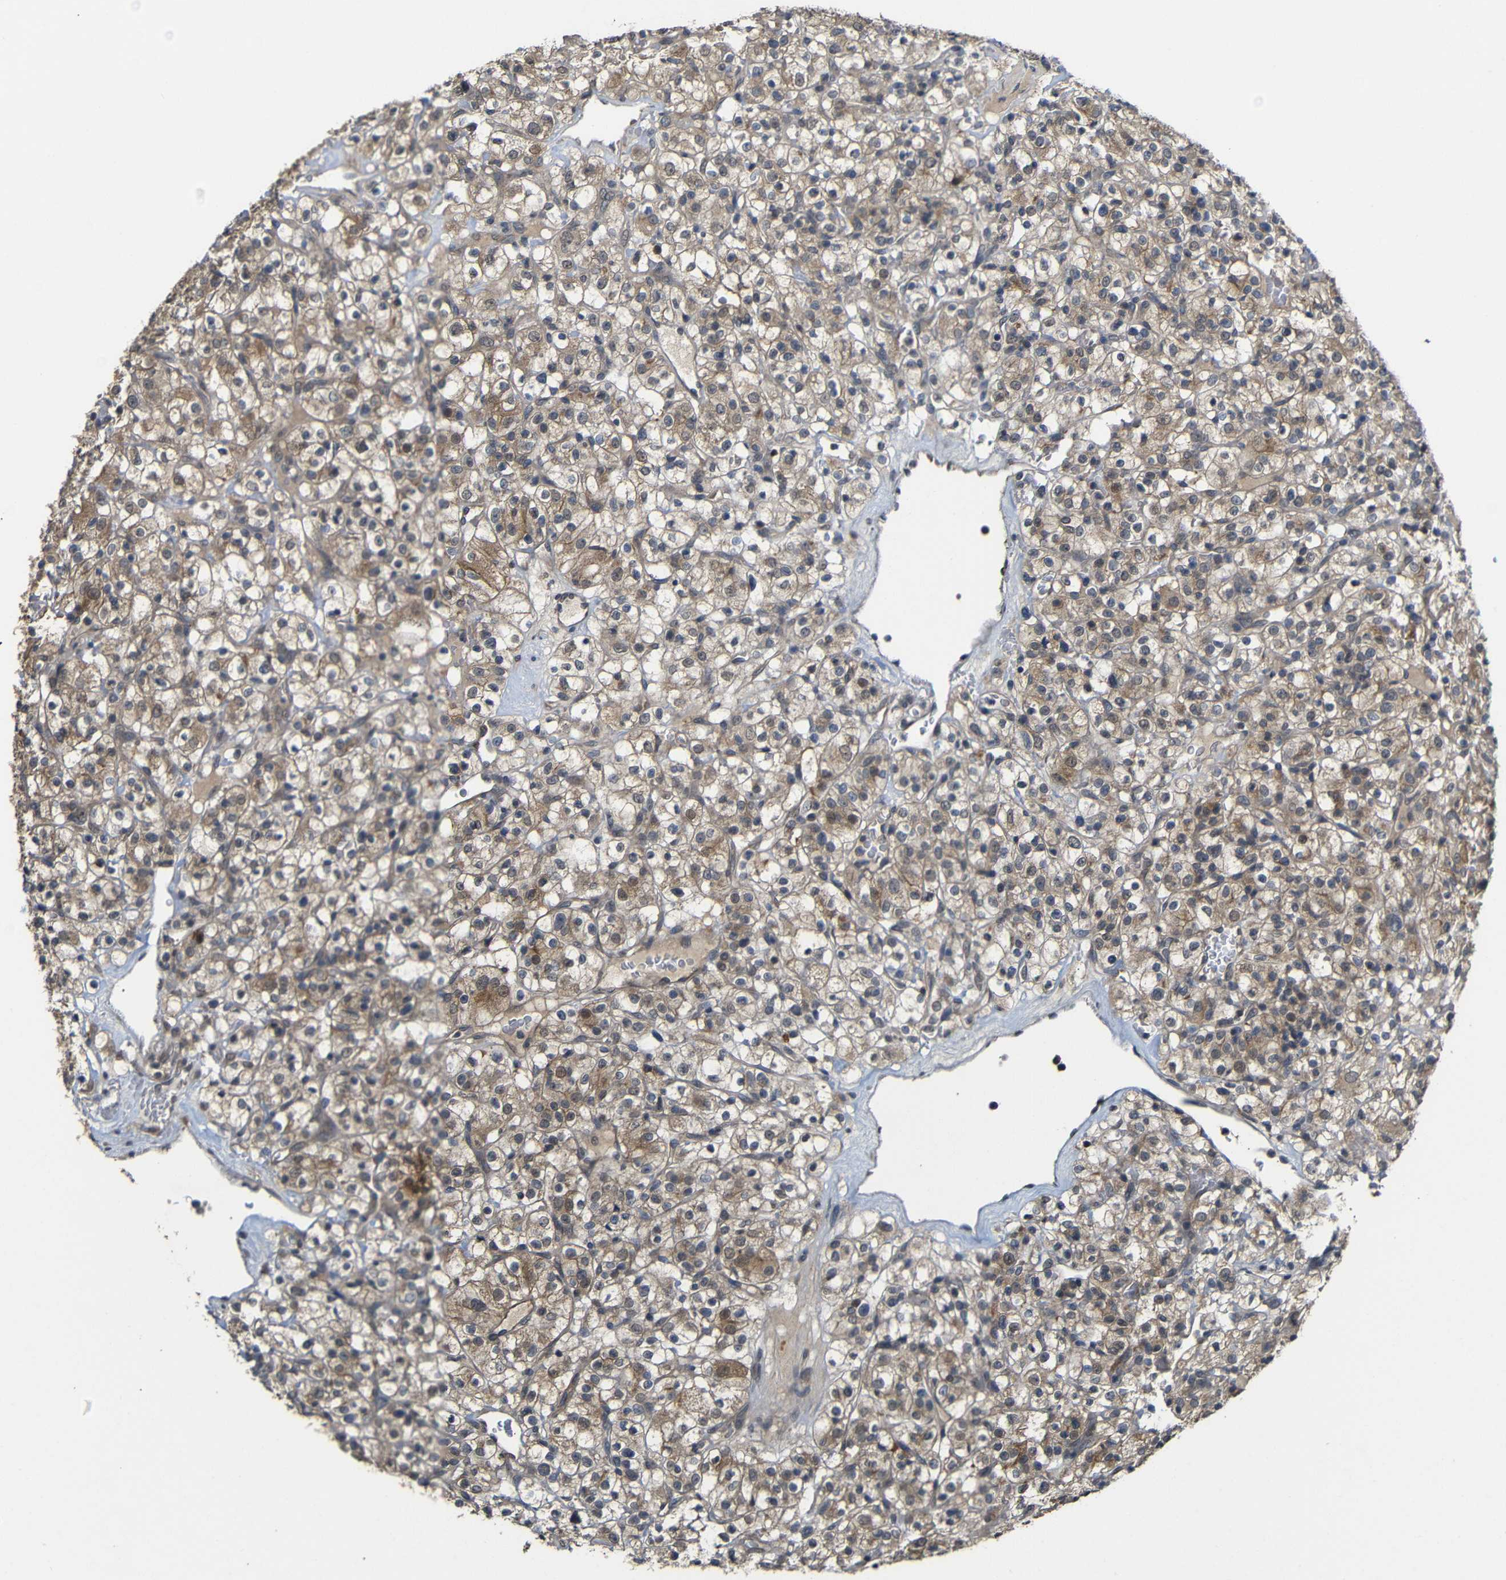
{"staining": {"intensity": "weak", "quantity": ">75%", "location": "cytoplasmic/membranous"}, "tissue": "renal cancer", "cell_type": "Tumor cells", "image_type": "cancer", "snomed": [{"axis": "morphology", "description": "Normal tissue, NOS"}, {"axis": "morphology", "description": "Adenocarcinoma, NOS"}, {"axis": "topography", "description": "Kidney"}], "caption": "Brown immunohistochemical staining in human renal cancer (adenocarcinoma) demonstrates weak cytoplasmic/membranous staining in about >75% of tumor cells.", "gene": "ATG12", "patient": {"sex": "female", "age": 72}}